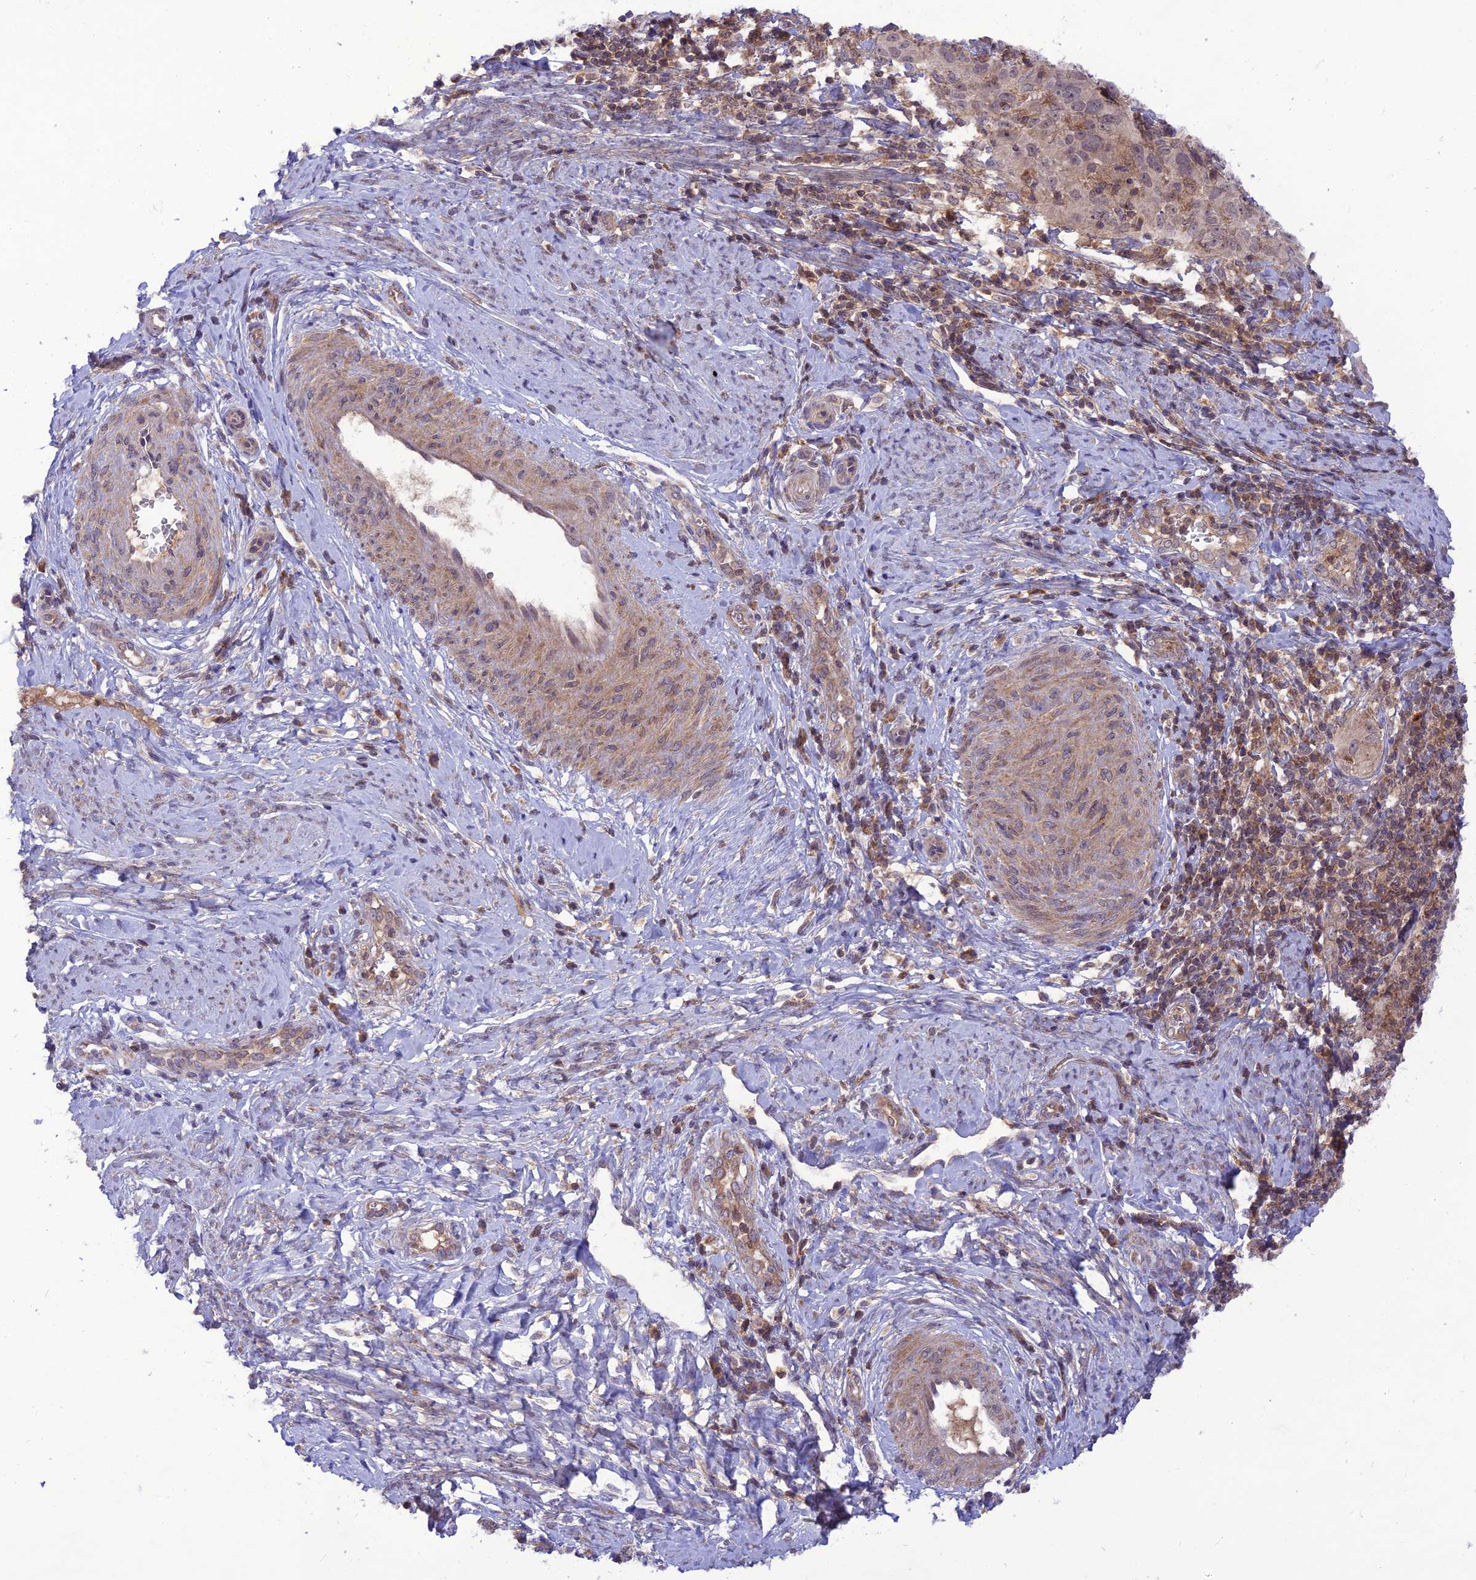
{"staining": {"intensity": "weak", "quantity": "25%-75%", "location": "nuclear"}, "tissue": "cervical cancer", "cell_type": "Tumor cells", "image_type": "cancer", "snomed": [{"axis": "morphology", "description": "Normal tissue, NOS"}, {"axis": "morphology", "description": "Squamous cell carcinoma, NOS"}, {"axis": "topography", "description": "Cervix"}], "caption": "Protein expression analysis of cervical squamous cell carcinoma reveals weak nuclear staining in about 25%-75% of tumor cells.", "gene": "NDUFC1", "patient": {"sex": "female", "age": 31}}